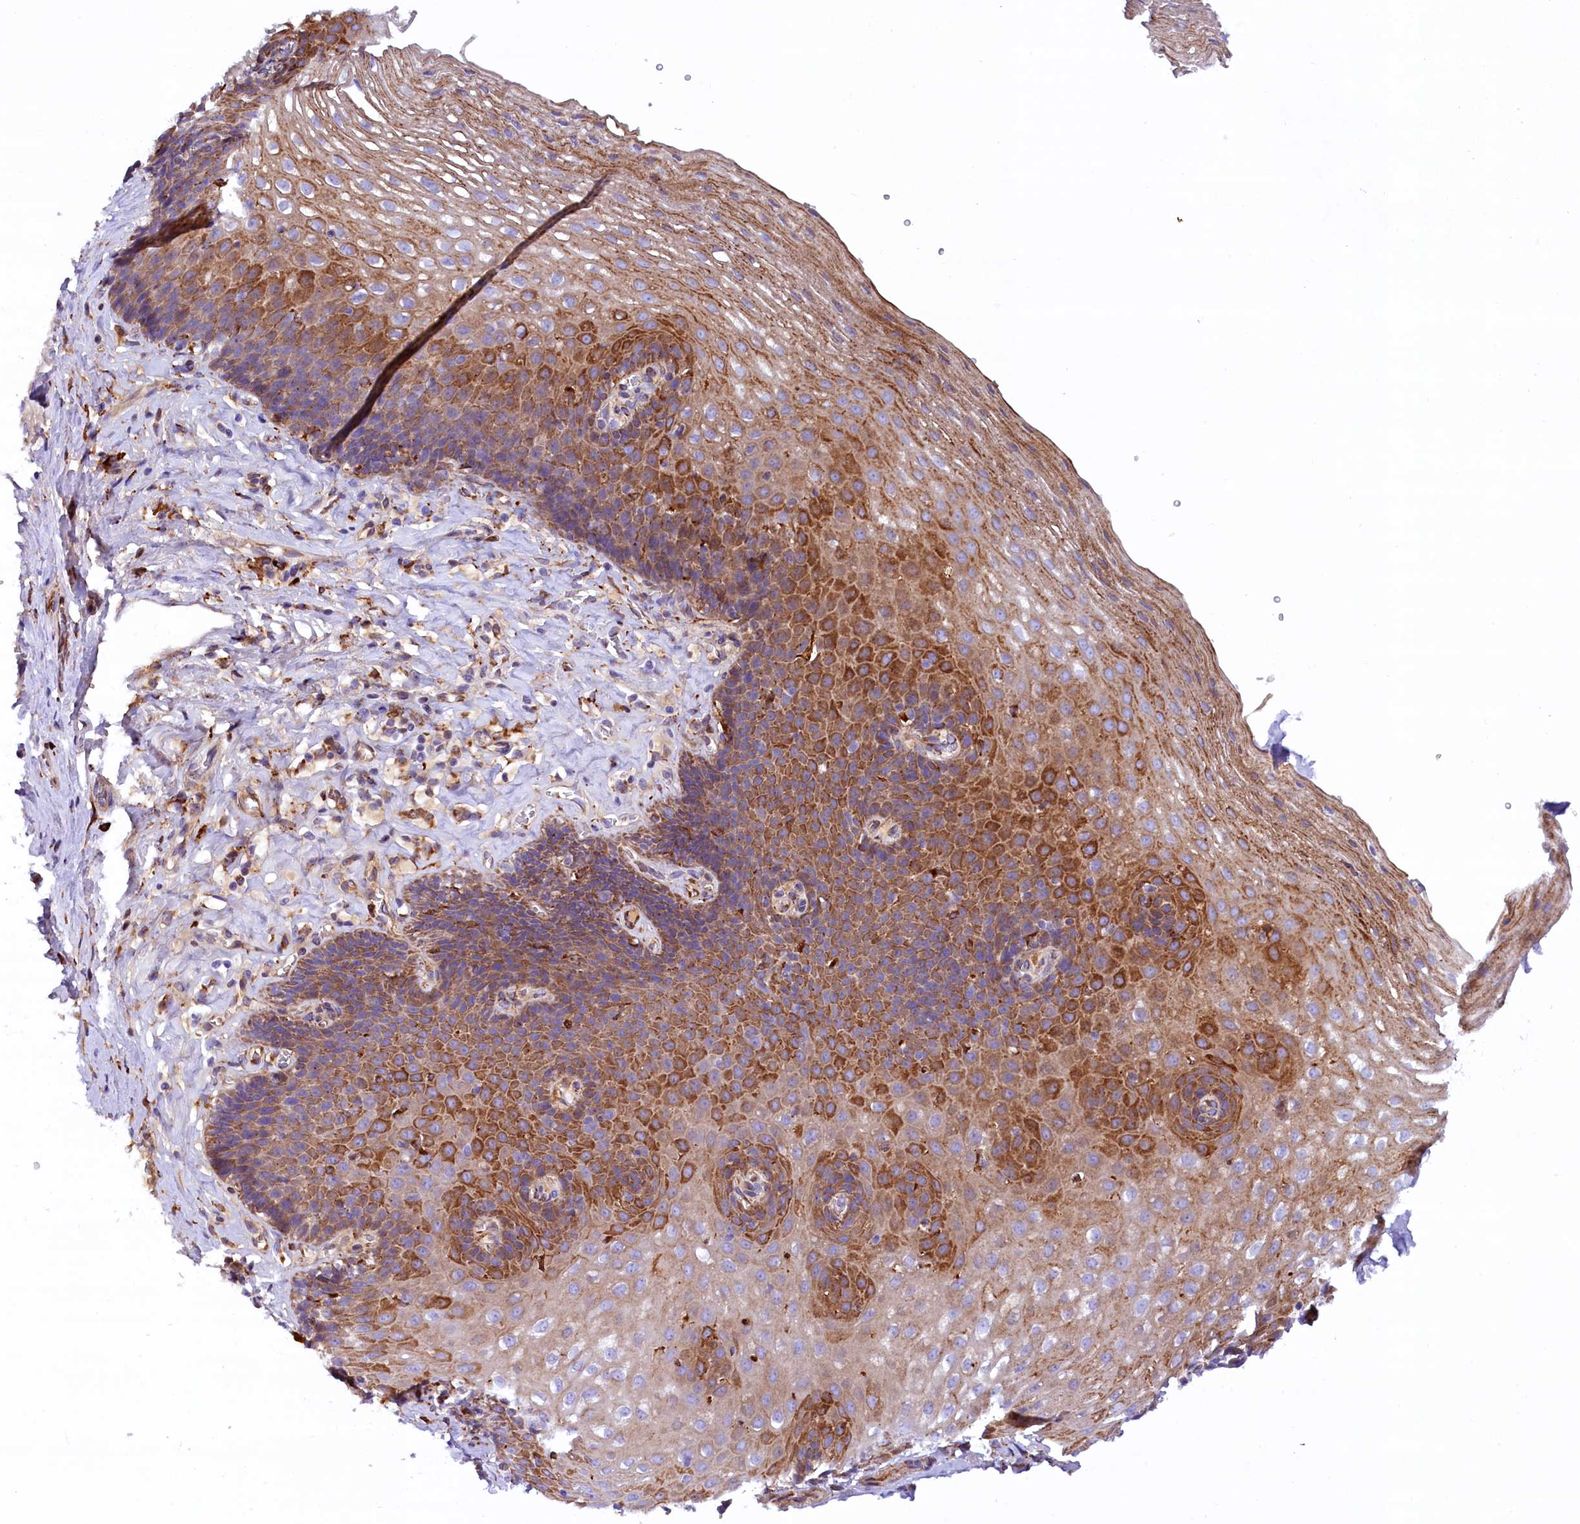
{"staining": {"intensity": "strong", "quantity": "25%-75%", "location": "cytoplasmic/membranous"}, "tissue": "esophagus", "cell_type": "Squamous epithelial cells", "image_type": "normal", "snomed": [{"axis": "morphology", "description": "Normal tissue, NOS"}, {"axis": "topography", "description": "Esophagus"}], "caption": "Esophagus stained with DAB immunohistochemistry exhibits high levels of strong cytoplasmic/membranous staining in about 25%-75% of squamous epithelial cells.", "gene": "CMTR2", "patient": {"sex": "female", "age": 66}}